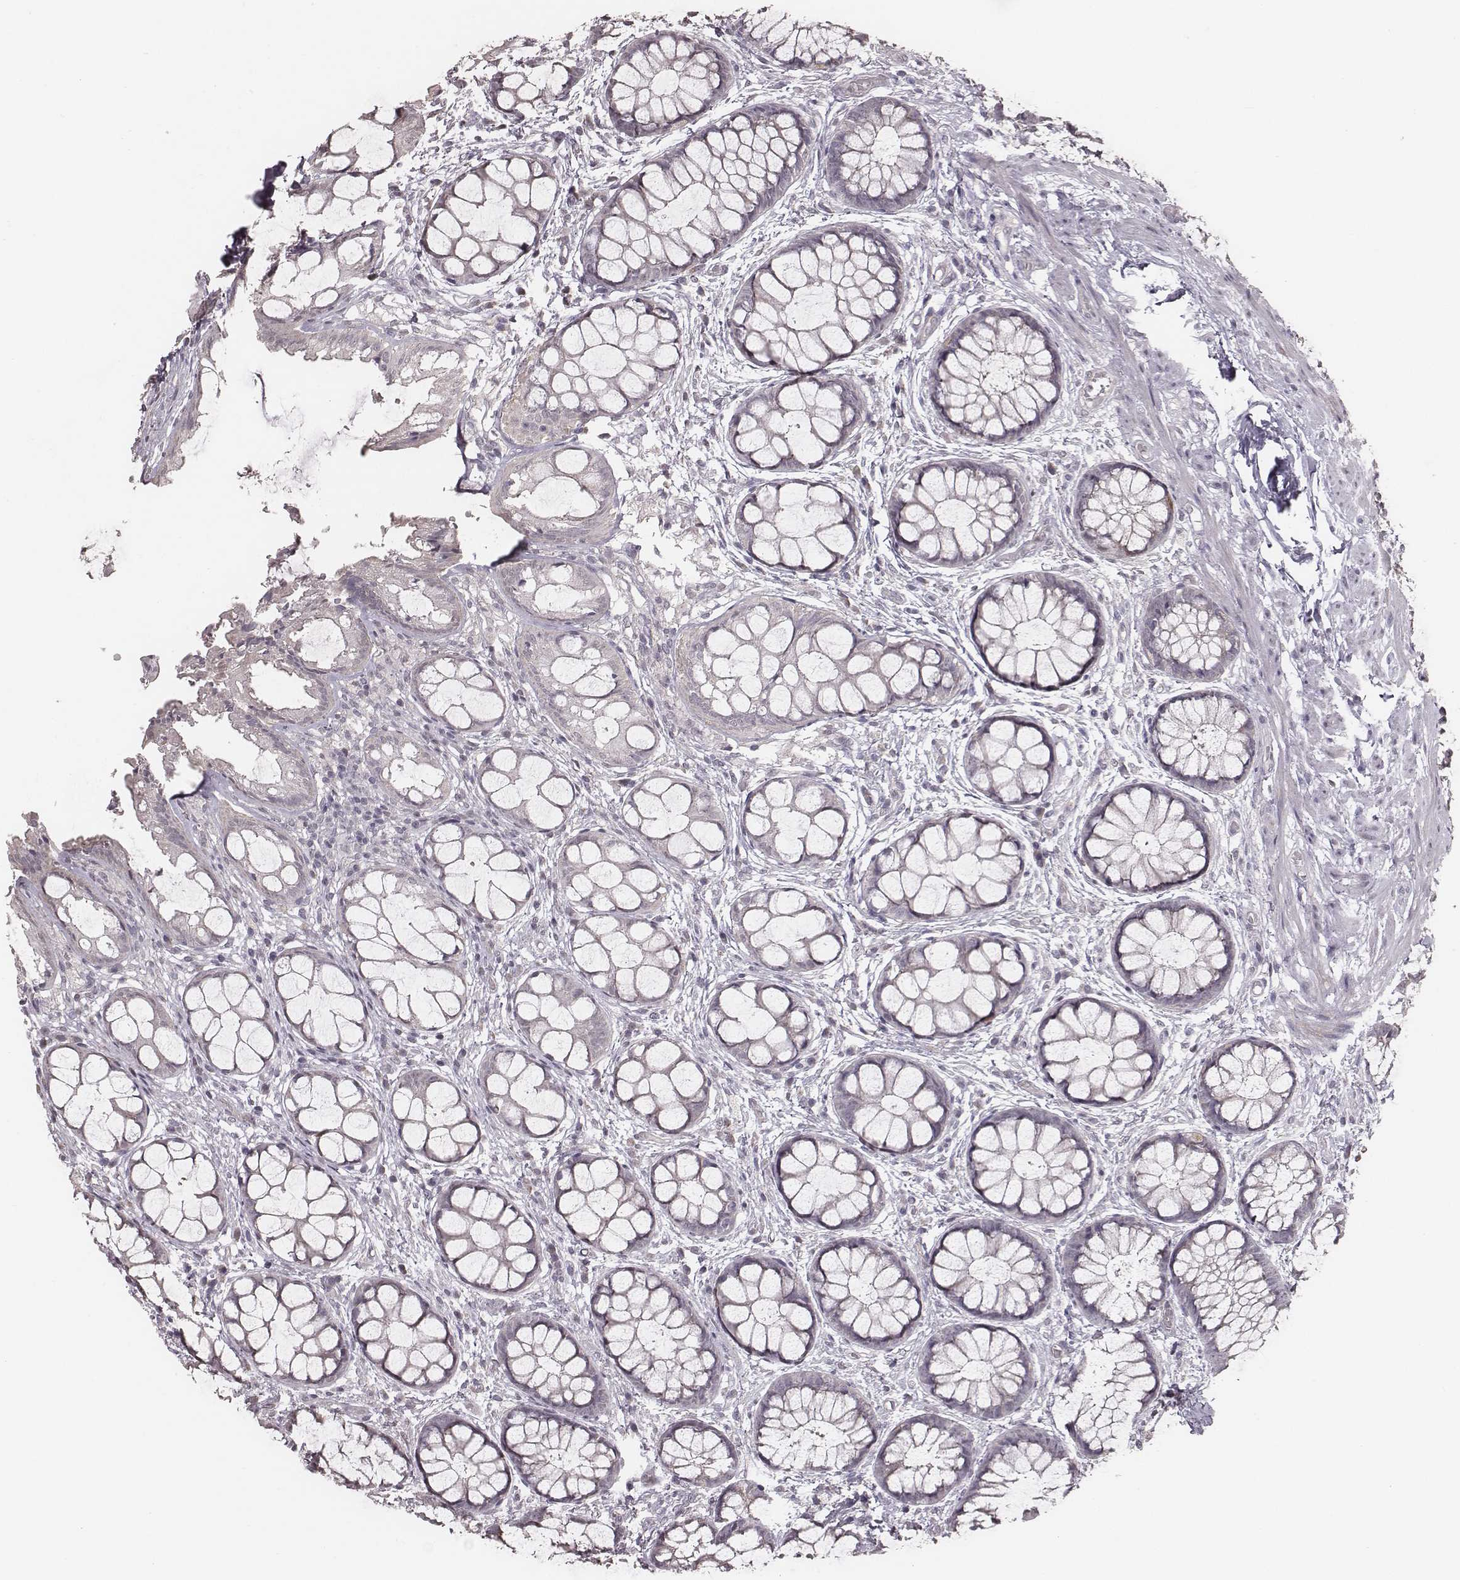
{"staining": {"intensity": "negative", "quantity": "none", "location": "none"}, "tissue": "rectum", "cell_type": "Glandular cells", "image_type": "normal", "snomed": [{"axis": "morphology", "description": "Normal tissue, NOS"}, {"axis": "topography", "description": "Rectum"}], "caption": "IHC micrograph of unremarkable rectum stained for a protein (brown), which displays no staining in glandular cells.", "gene": "SLC7A4", "patient": {"sex": "female", "age": 62}}